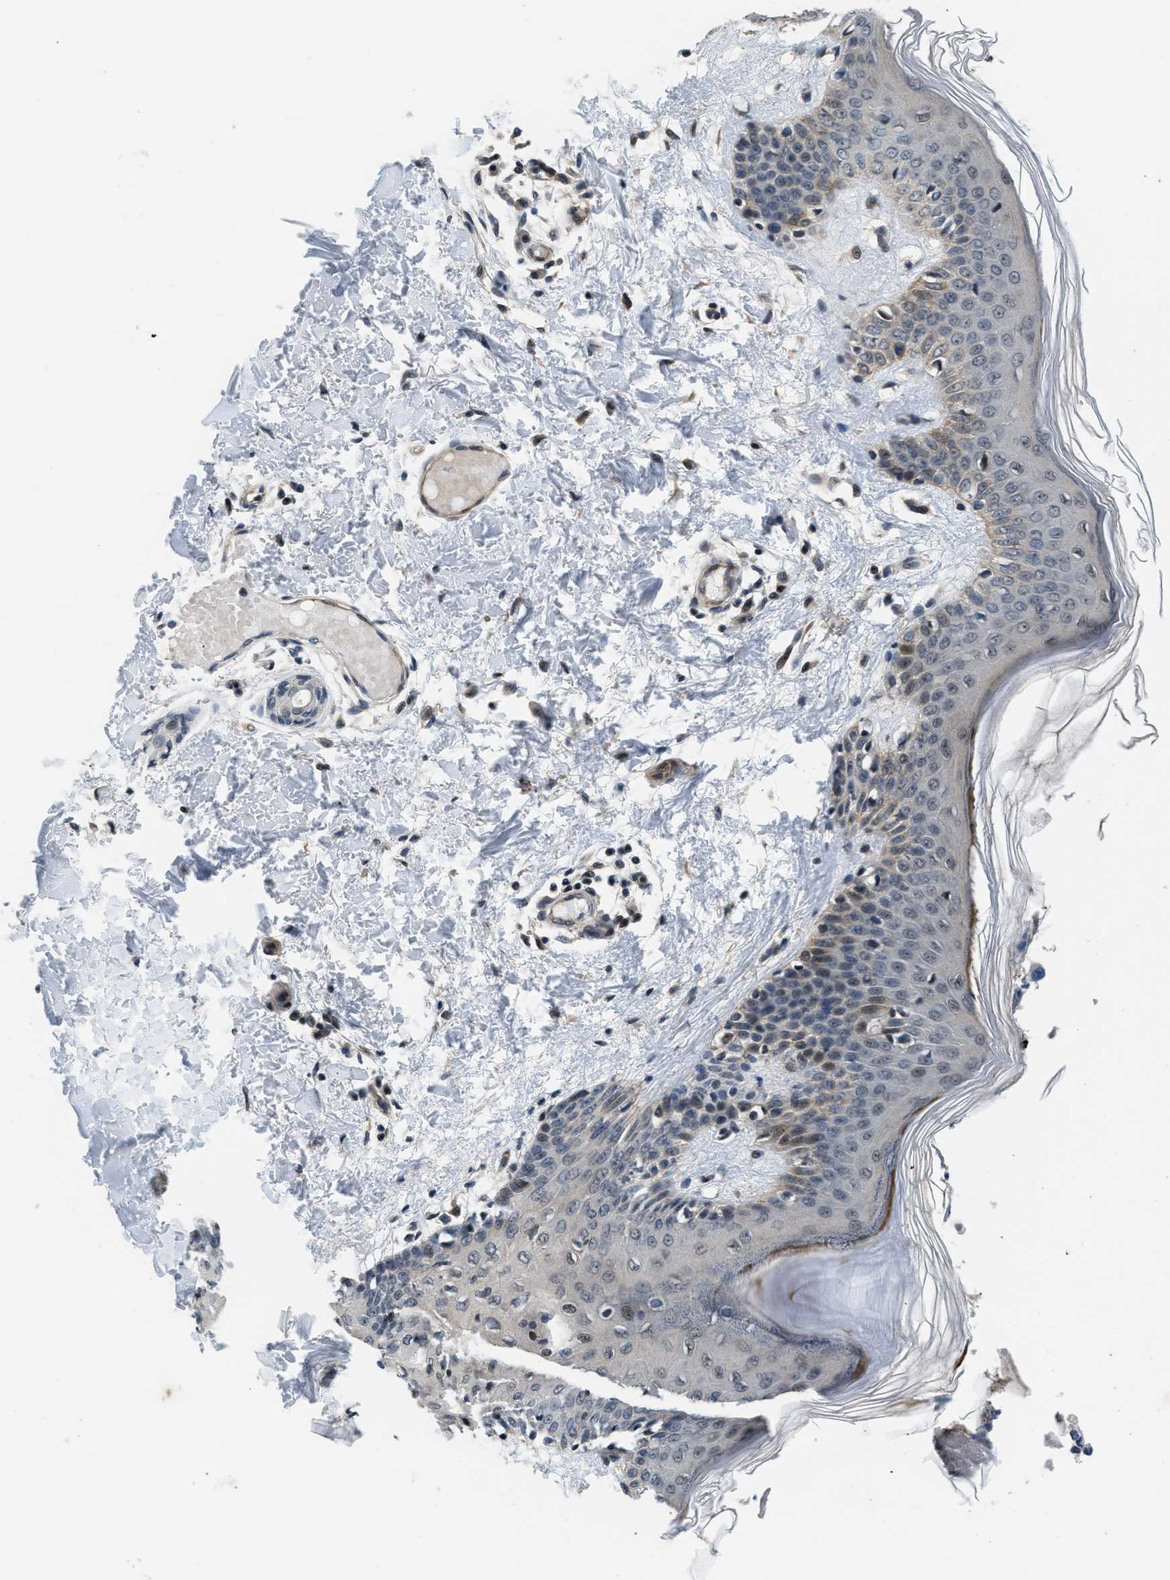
{"staining": {"intensity": "moderate", "quantity": ">75%", "location": "cytoplasmic/membranous,nuclear"}, "tissue": "skin", "cell_type": "Fibroblasts", "image_type": "normal", "snomed": [{"axis": "morphology", "description": "Normal tissue, NOS"}, {"axis": "topography", "description": "Skin"}], "caption": "A high-resolution image shows immunohistochemistry staining of benign skin, which reveals moderate cytoplasmic/membranous,nuclear expression in about >75% of fibroblasts.", "gene": "SETD5", "patient": {"sex": "male", "age": 53}}